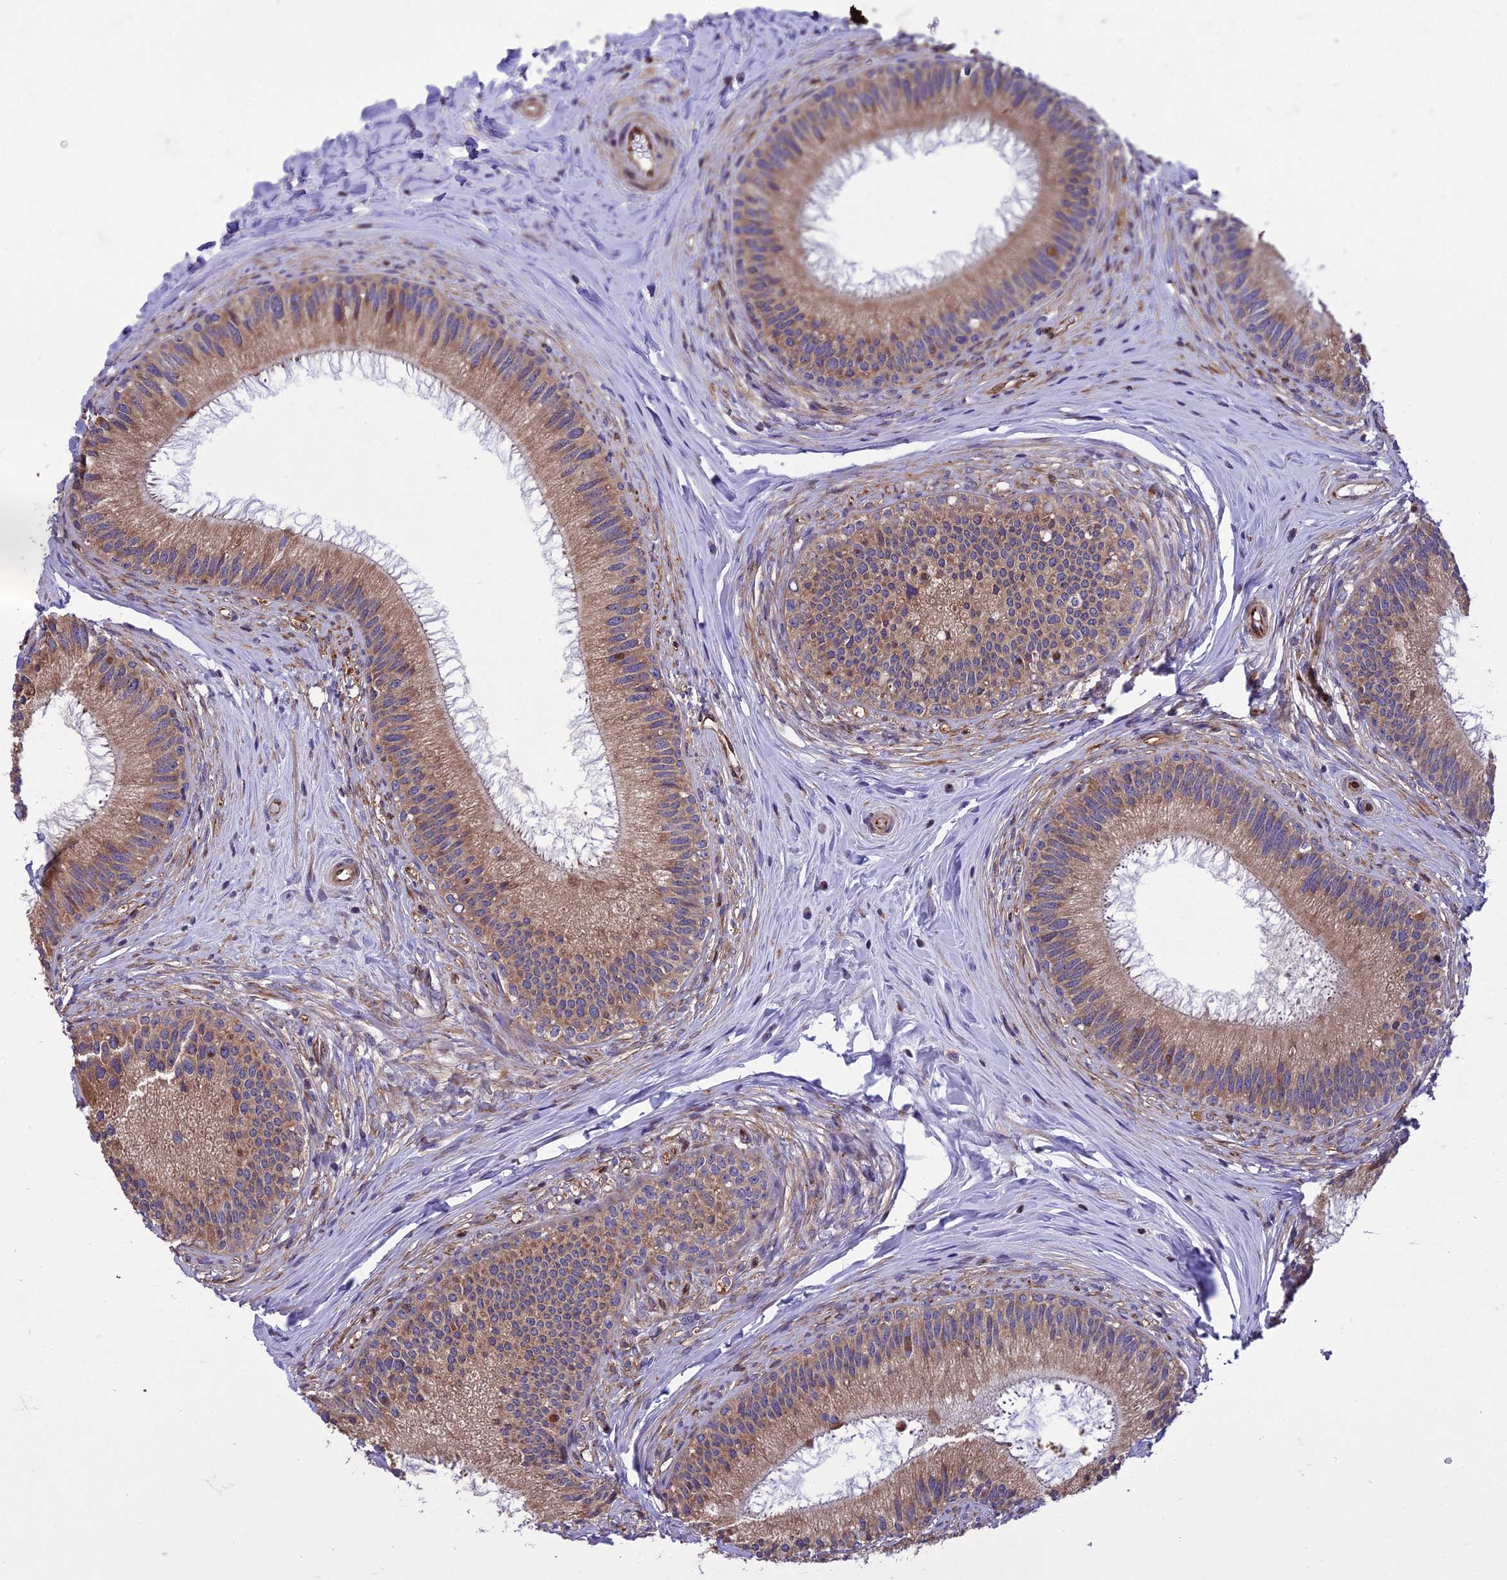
{"staining": {"intensity": "moderate", "quantity": ">75%", "location": "cytoplasmic/membranous"}, "tissue": "epididymis", "cell_type": "Glandular cells", "image_type": "normal", "snomed": [{"axis": "morphology", "description": "Normal tissue, NOS"}, {"axis": "topography", "description": "Epididymis"}], "caption": "Immunohistochemical staining of benign human epididymis shows moderate cytoplasmic/membranous protein staining in about >75% of glandular cells. The staining is performed using DAB (3,3'-diaminobenzidine) brown chromogen to label protein expression. The nuclei are counter-stained blue using hematoxylin.", "gene": "GIMAP1", "patient": {"sex": "male", "age": 27}}